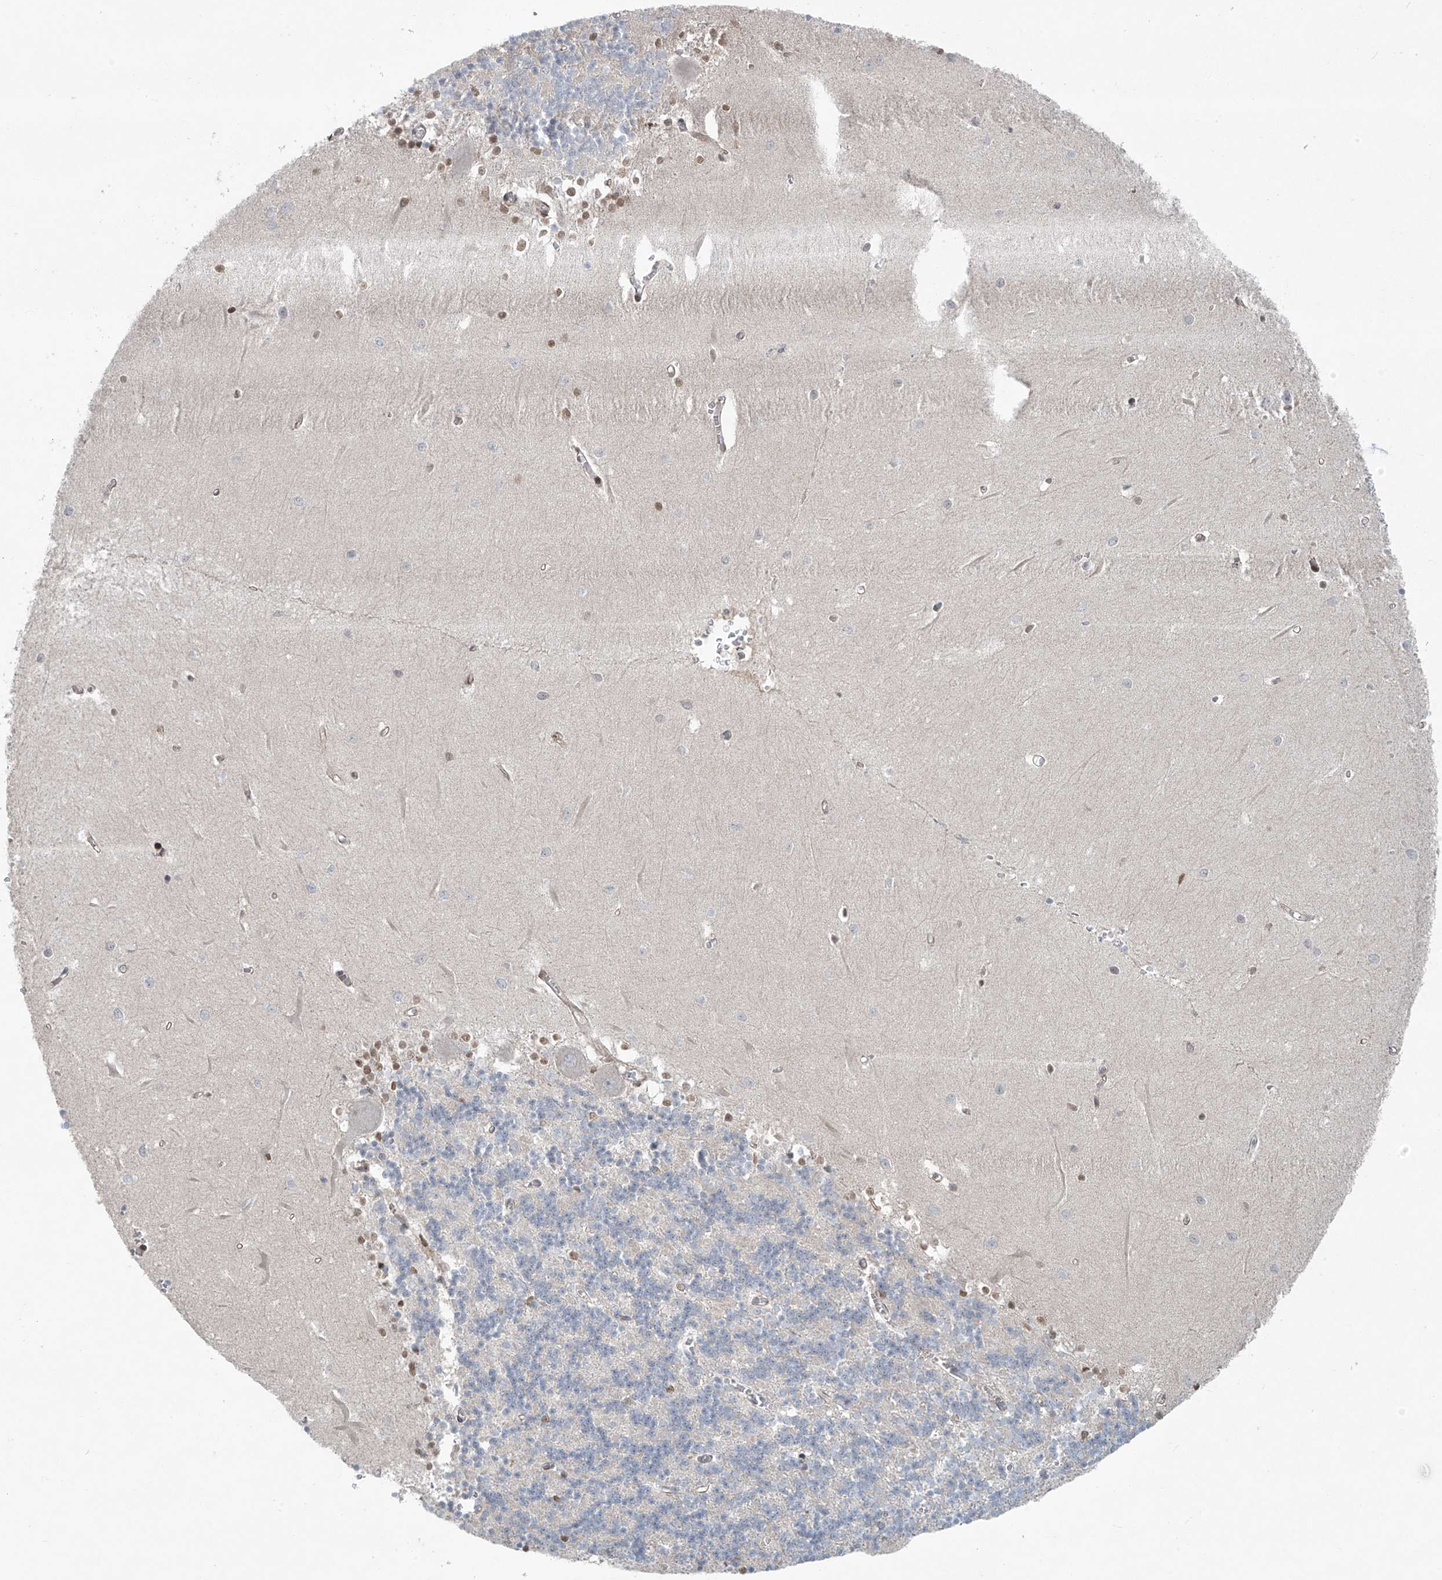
{"staining": {"intensity": "negative", "quantity": "none", "location": "none"}, "tissue": "cerebellum", "cell_type": "Cells in granular layer", "image_type": "normal", "snomed": [{"axis": "morphology", "description": "Normal tissue, NOS"}, {"axis": "topography", "description": "Cerebellum"}], "caption": "Micrograph shows no significant protein positivity in cells in granular layer of benign cerebellum.", "gene": "PPAT", "patient": {"sex": "male", "age": 37}}